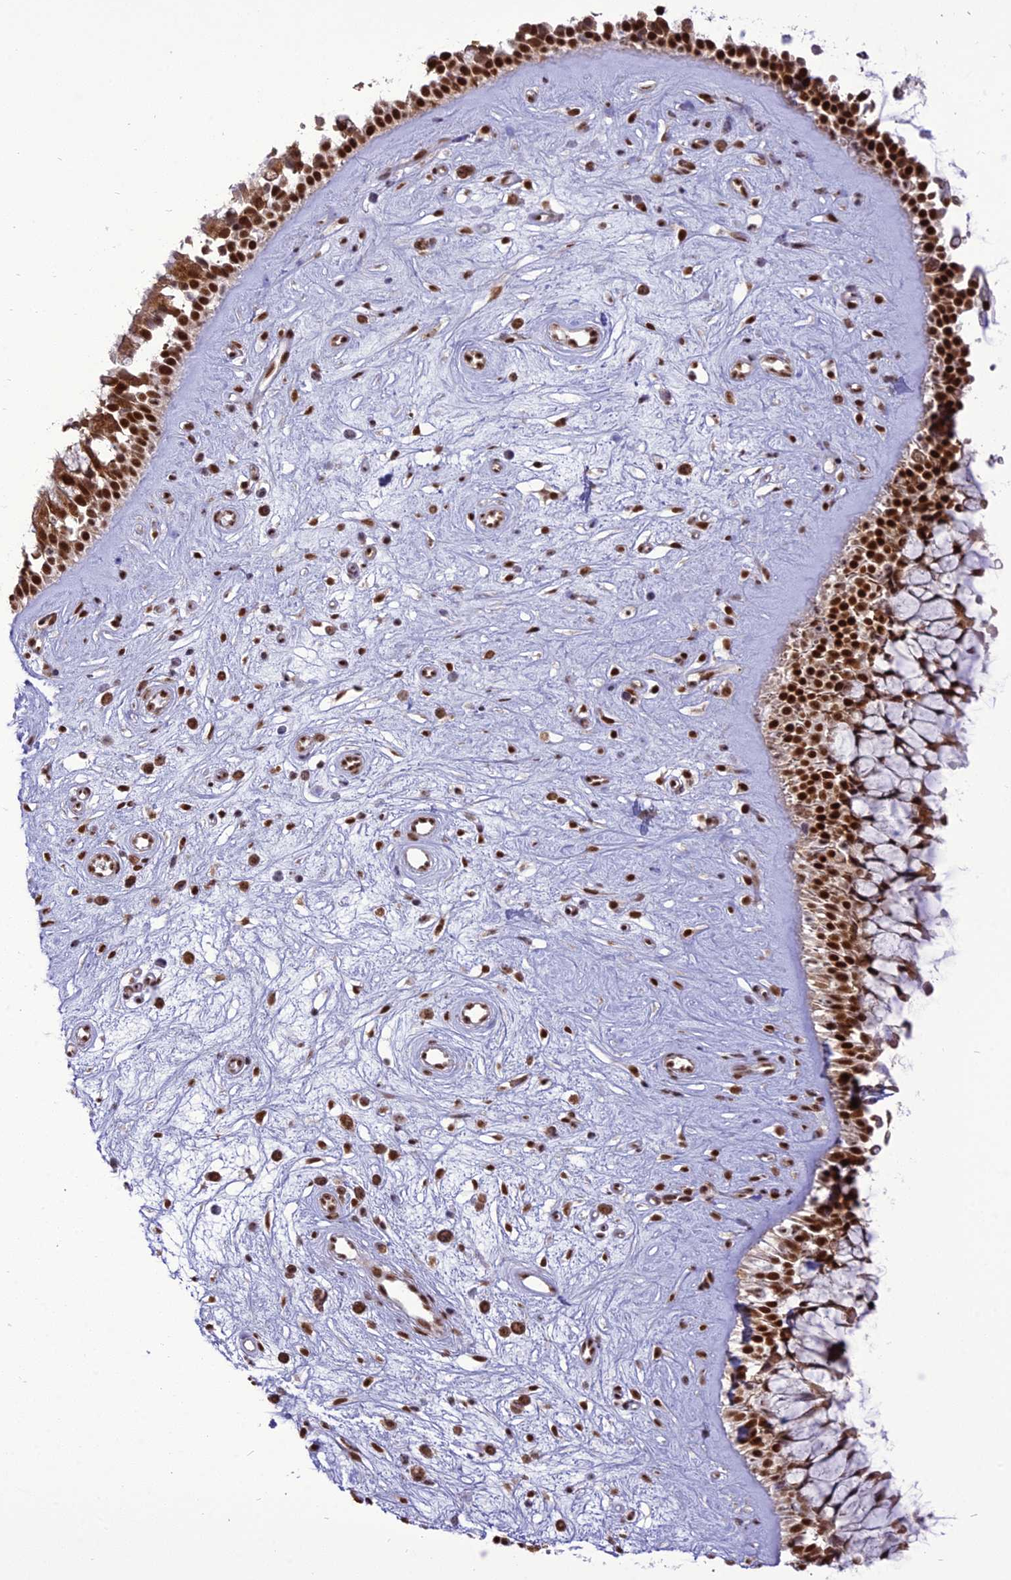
{"staining": {"intensity": "strong", "quantity": ">75%", "location": "nuclear"}, "tissue": "nasopharynx", "cell_type": "Respiratory epithelial cells", "image_type": "normal", "snomed": [{"axis": "morphology", "description": "Normal tissue, NOS"}, {"axis": "topography", "description": "Nasopharynx"}], "caption": "Brown immunohistochemical staining in benign human nasopharynx shows strong nuclear expression in approximately >75% of respiratory epithelial cells. (DAB IHC with brightfield microscopy, high magnification).", "gene": "DDX1", "patient": {"sex": "male", "age": 32}}